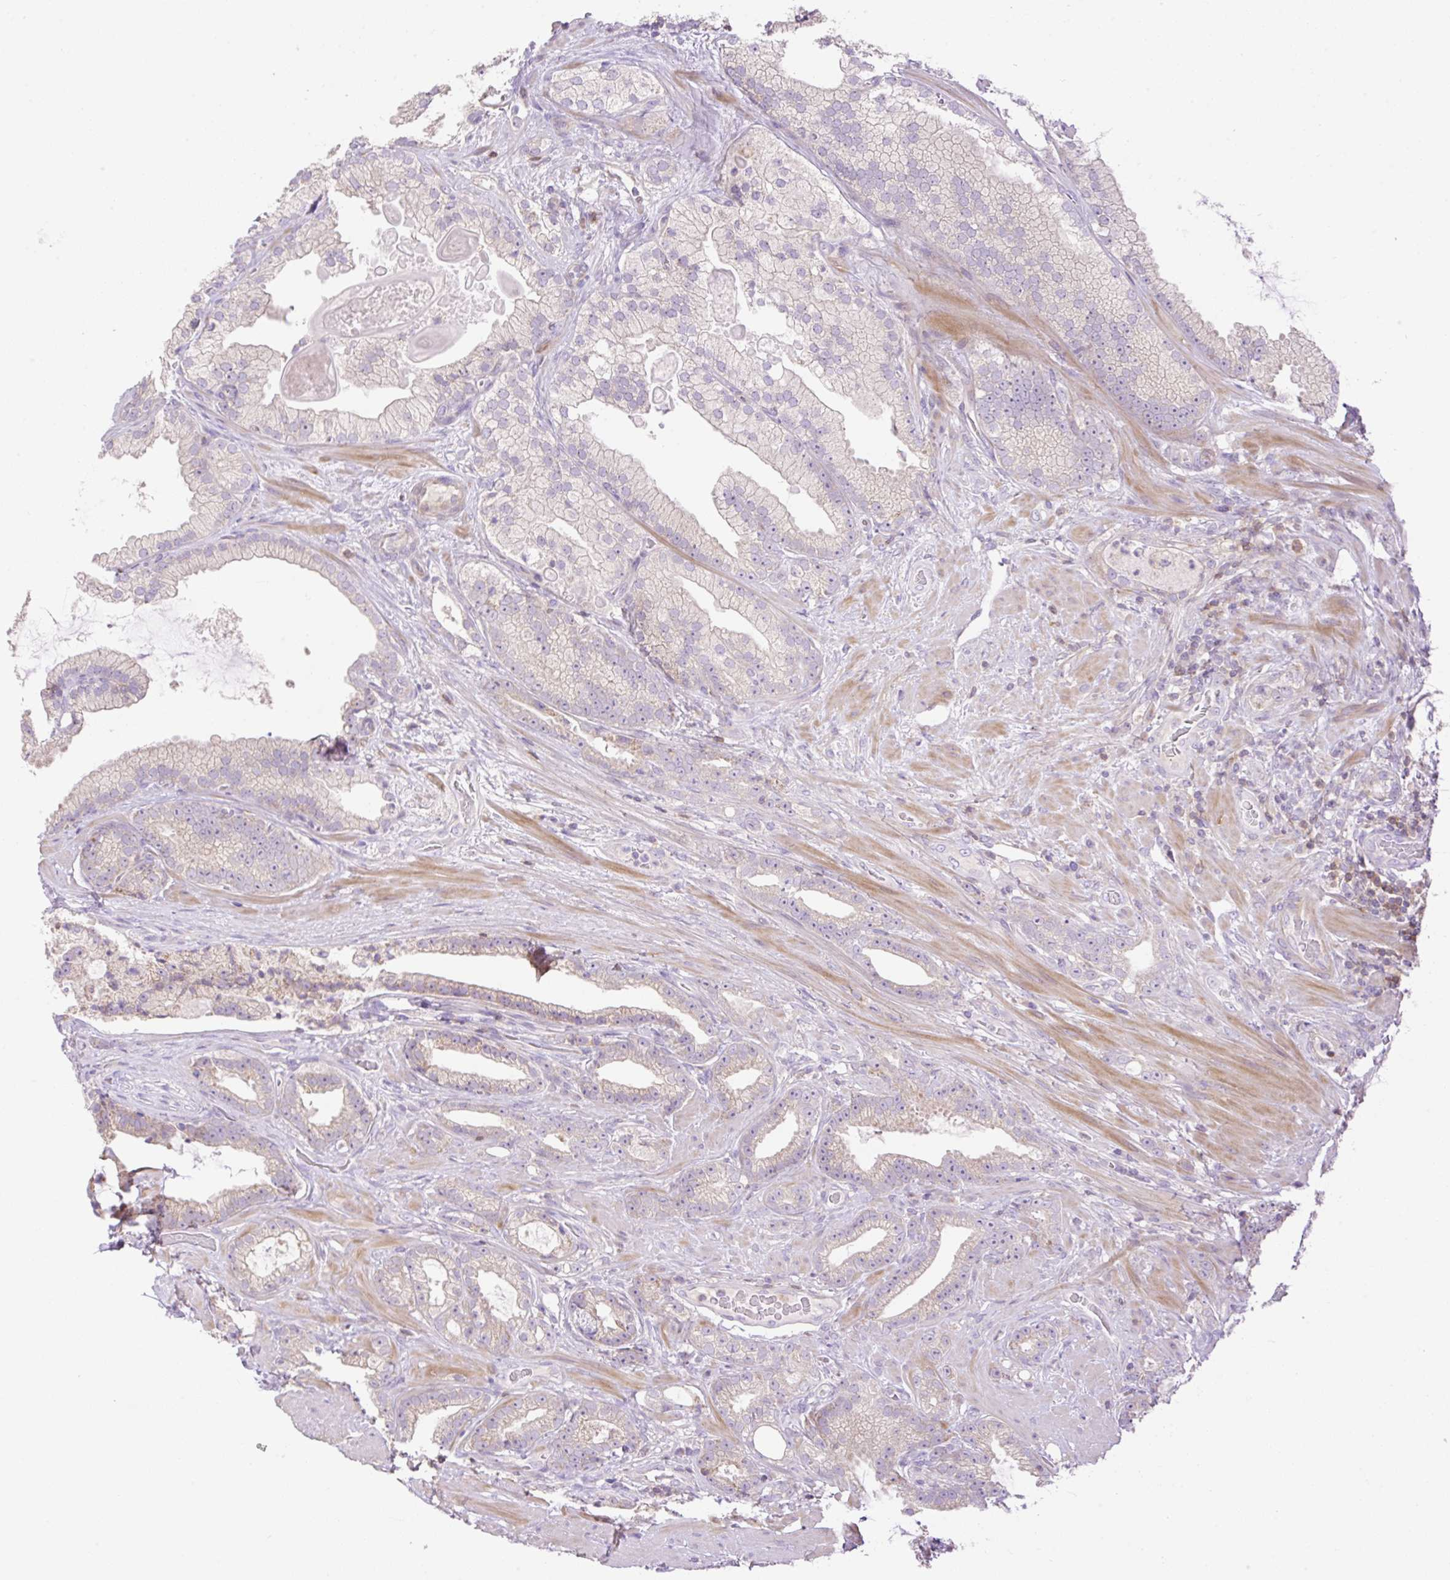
{"staining": {"intensity": "weak", "quantity": "<25%", "location": "cytoplasmic/membranous"}, "tissue": "prostate cancer", "cell_type": "Tumor cells", "image_type": "cancer", "snomed": [{"axis": "morphology", "description": "Adenocarcinoma, High grade"}, {"axis": "topography", "description": "Prostate"}], "caption": "Tumor cells show no significant protein staining in prostate cancer (adenocarcinoma (high-grade)).", "gene": "VPS25", "patient": {"sex": "male", "age": 68}}